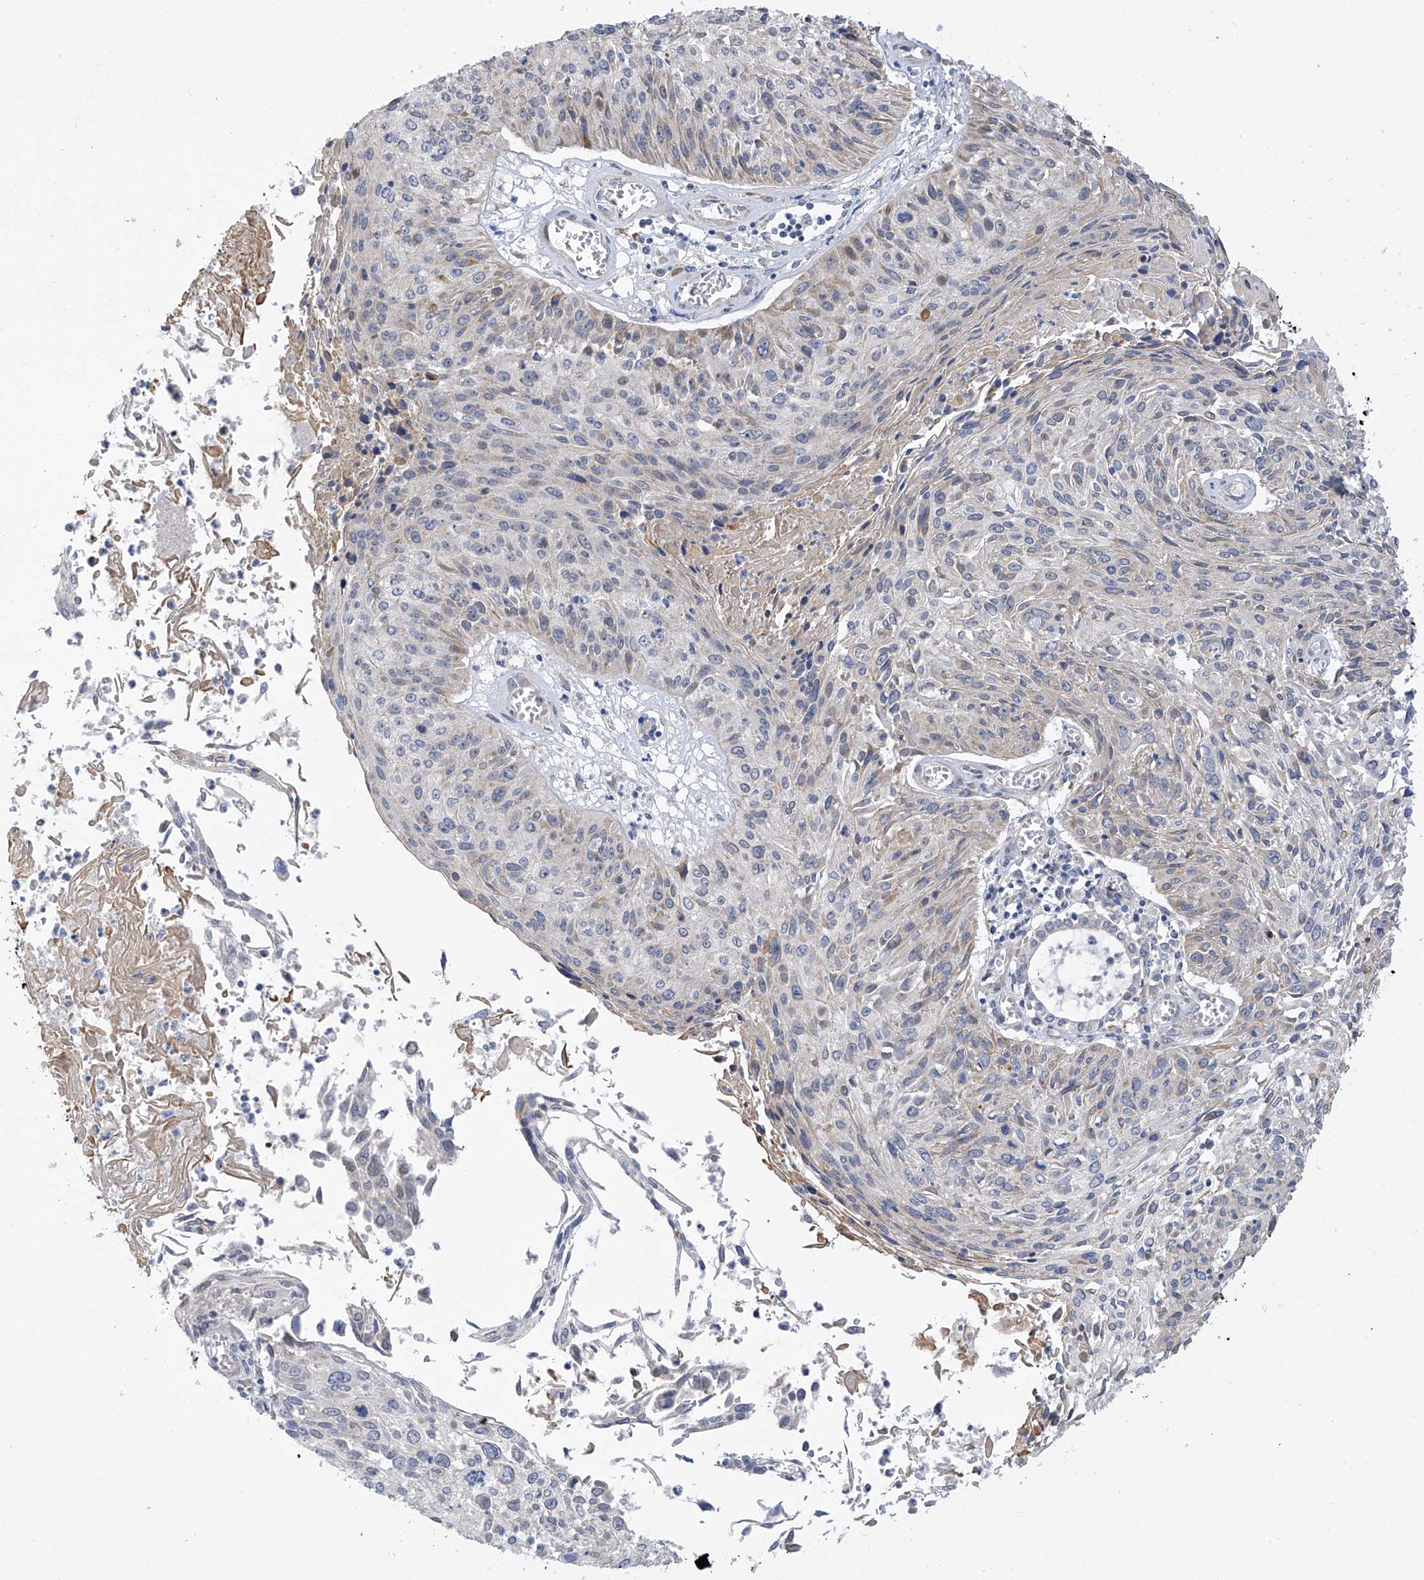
{"staining": {"intensity": "negative", "quantity": "none", "location": "none"}, "tissue": "cervical cancer", "cell_type": "Tumor cells", "image_type": "cancer", "snomed": [{"axis": "morphology", "description": "Squamous cell carcinoma, NOS"}, {"axis": "topography", "description": "Cervix"}], "caption": "This is a histopathology image of IHC staining of squamous cell carcinoma (cervical), which shows no positivity in tumor cells.", "gene": "ZNF641", "patient": {"sex": "female", "age": 51}}